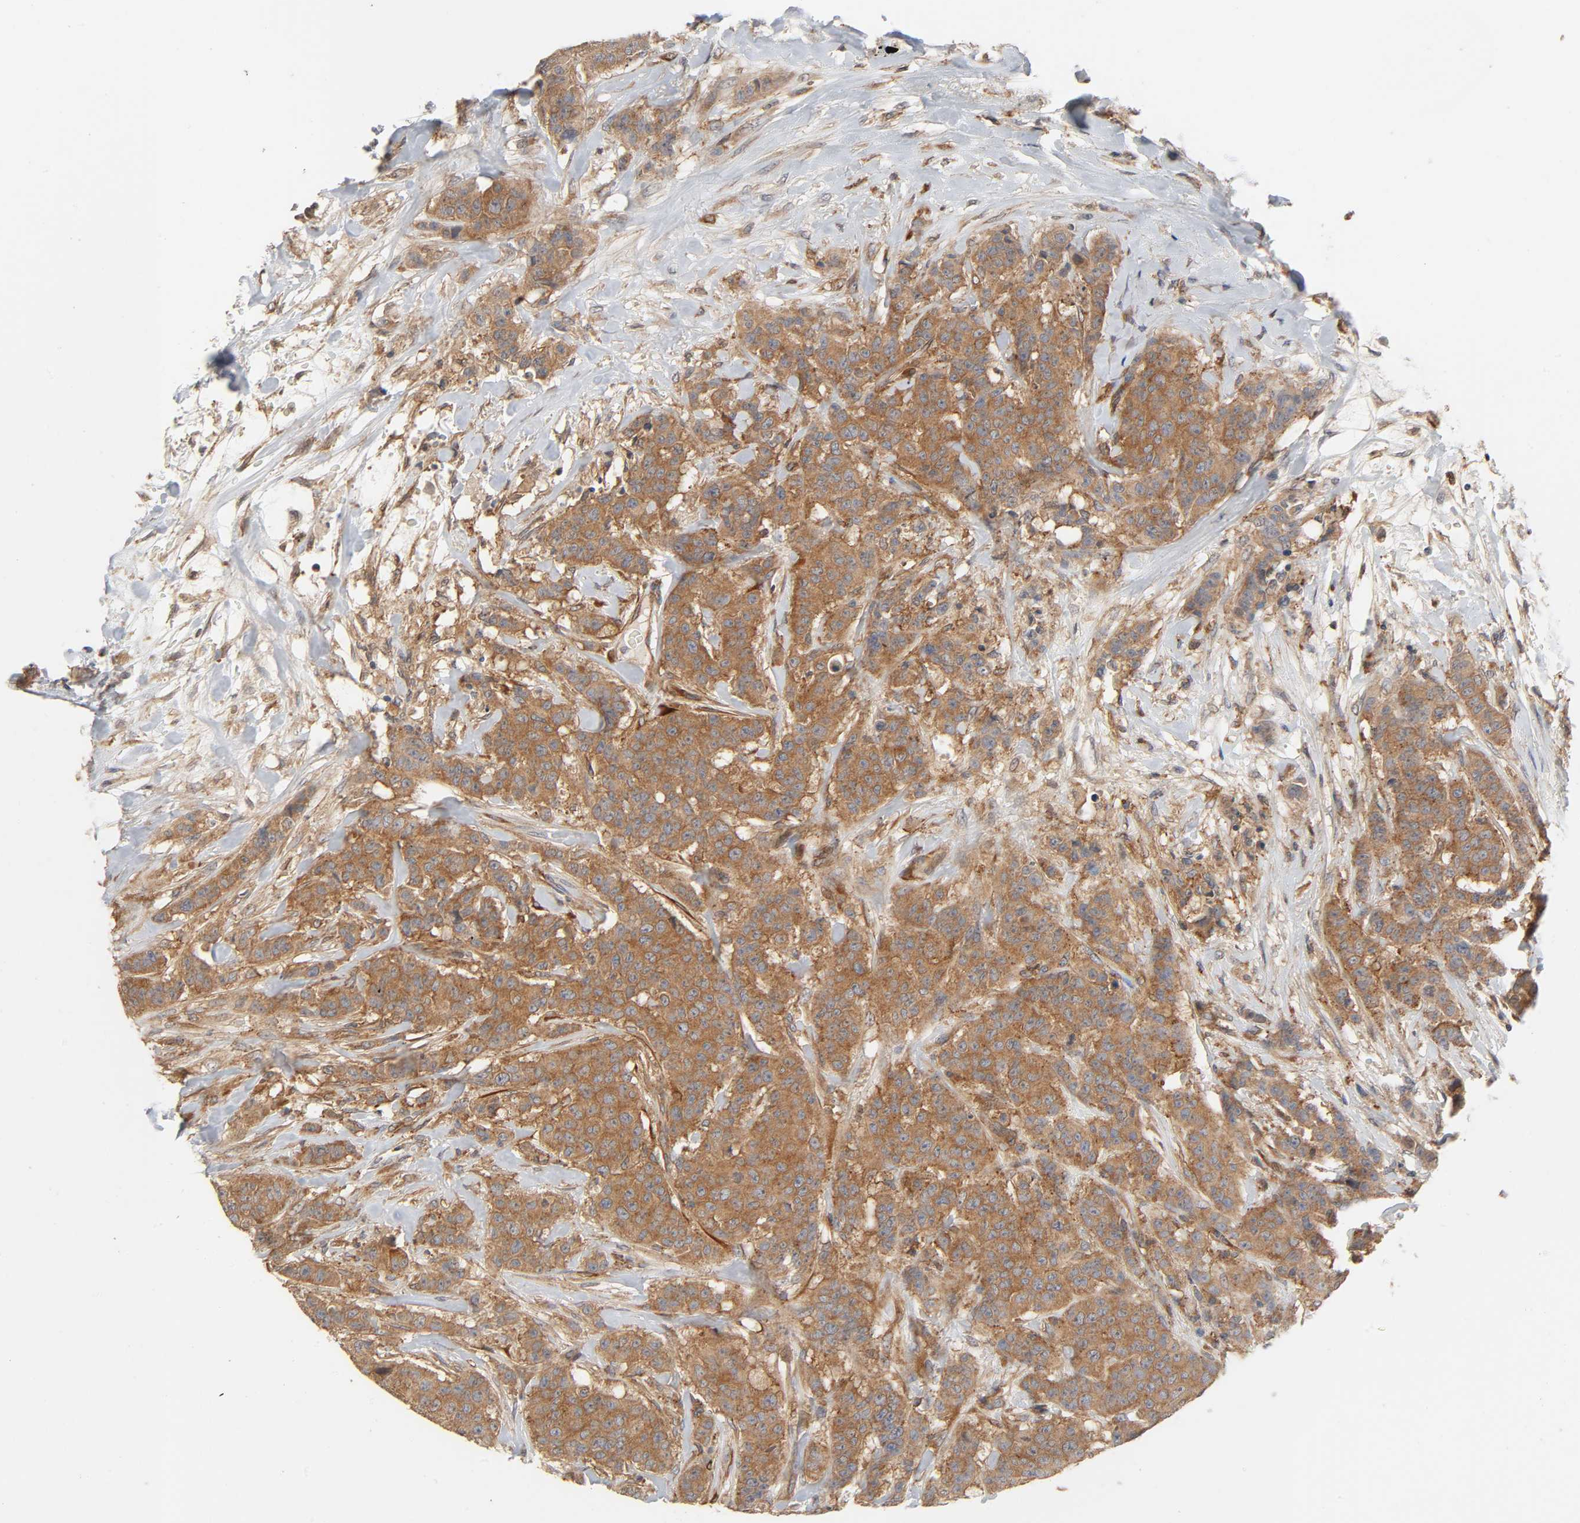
{"staining": {"intensity": "moderate", "quantity": ">75%", "location": "cytoplasmic/membranous"}, "tissue": "breast cancer", "cell_type": "Tumor cells", "image_type": "cancer", "snomed": [{"axis": "morphology", "description": "Duct carcinoma"}, {"axis": "topography", "description": "Breast"}], "caption": "Brown immunohistochemical staining in human breast cancer (invasive ductal carcinoma) displays moderate cytoplasmic/membranous expression in approximately >75% of tumor cells.", "gene": "NEMF", "patient": {"sex": "female", "age": 40}}